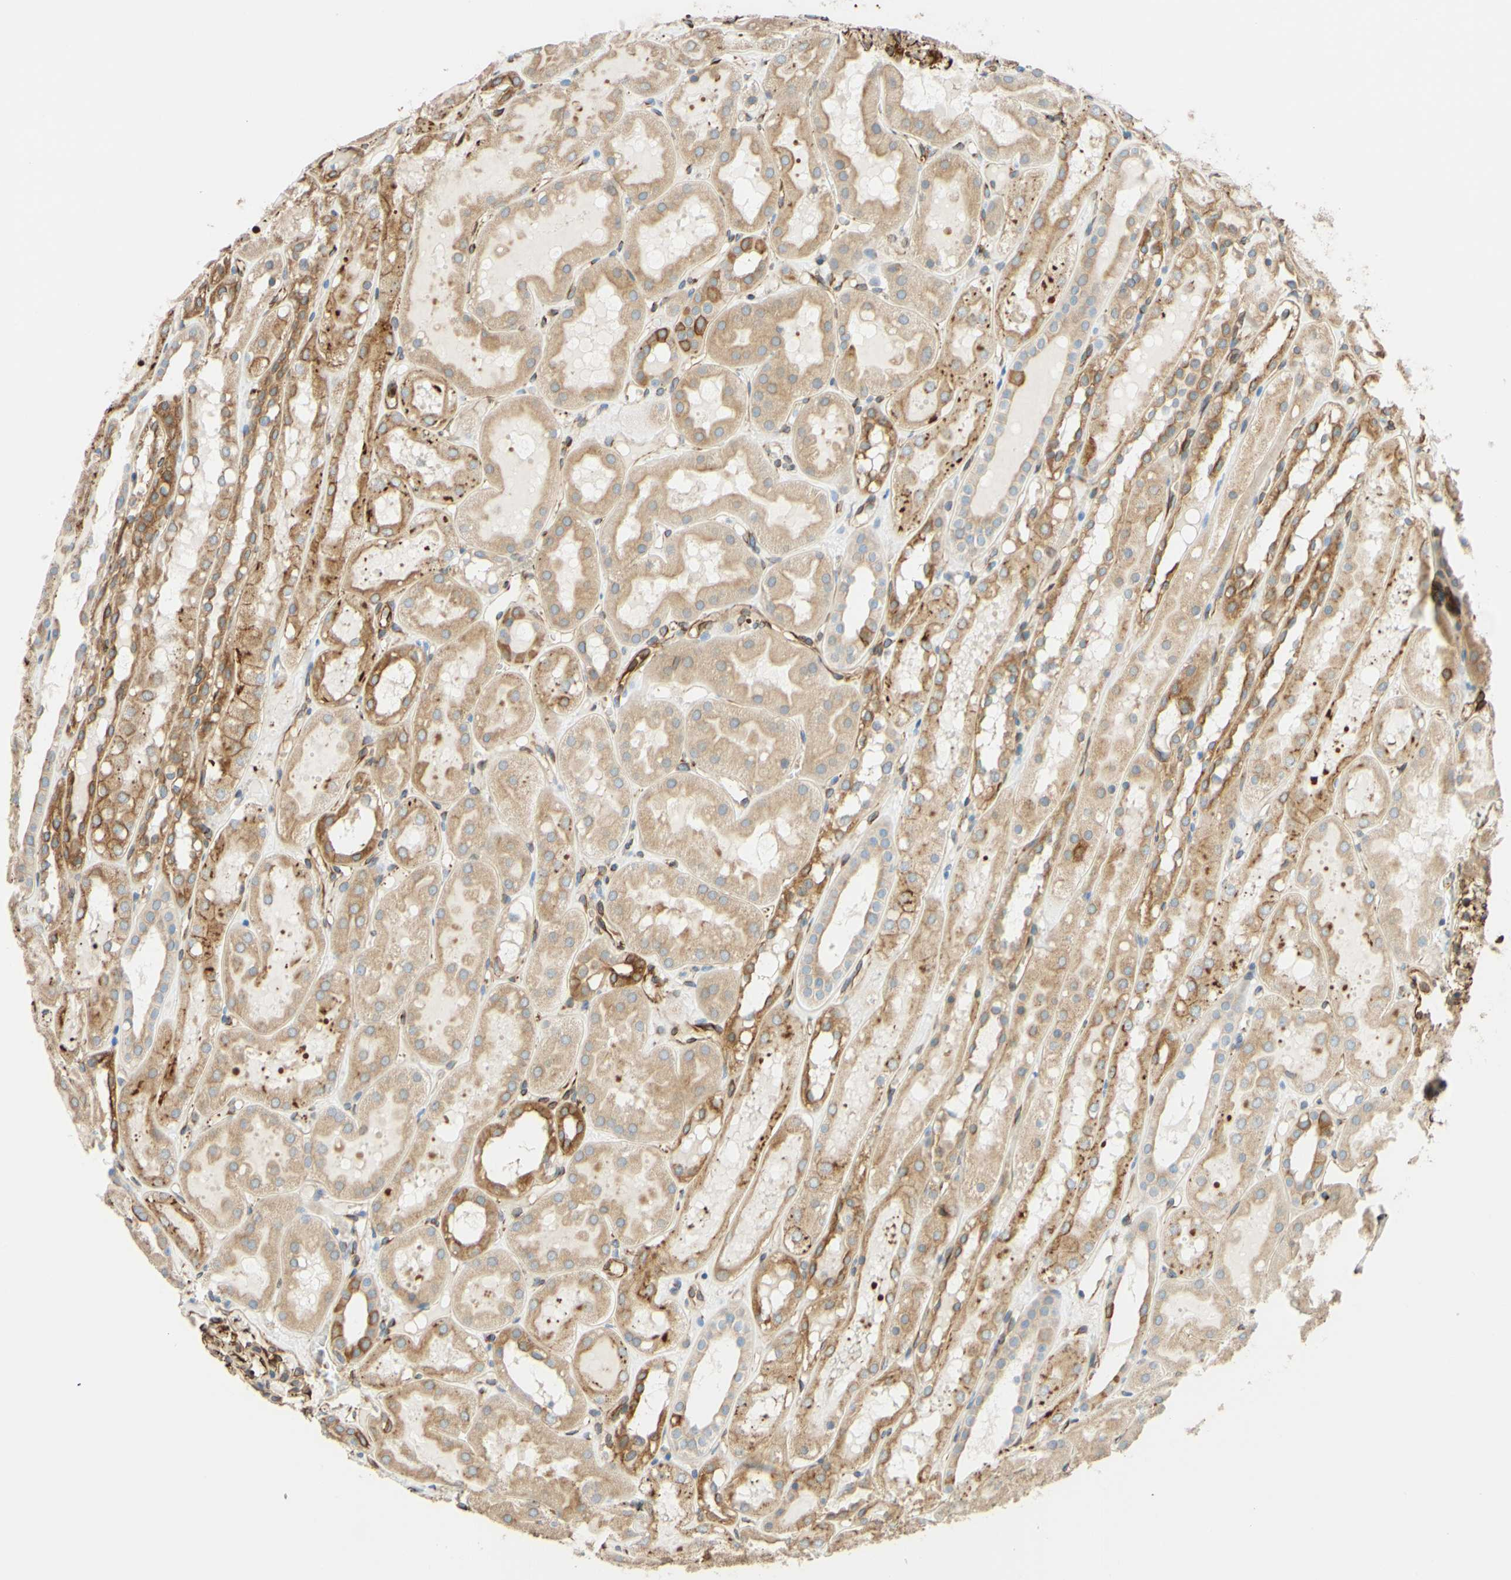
{"staining": {"intensity": "strong", "quantity": "25%-75%", "location": "cytoplasmic/membranous"}, "tissue": "kidney", "cell_type": "Cells in glomeruli", "image_type": "normal", "snomed": [{"axis": "morphology", "description": "Normal tissue, NOS"}, {"axis": "topography", "description": "Kidney"}, {"axis": "topography", "description": "Urinary bladder"}], "caption": "Cells in glomeruli show high levels of strong cytoplasmic/membranous expression in approximately 25%-75% of cells in unremarkable kidney.", "gene": "ENDOD1", "patient": {"sex": "male", "age": 16}}